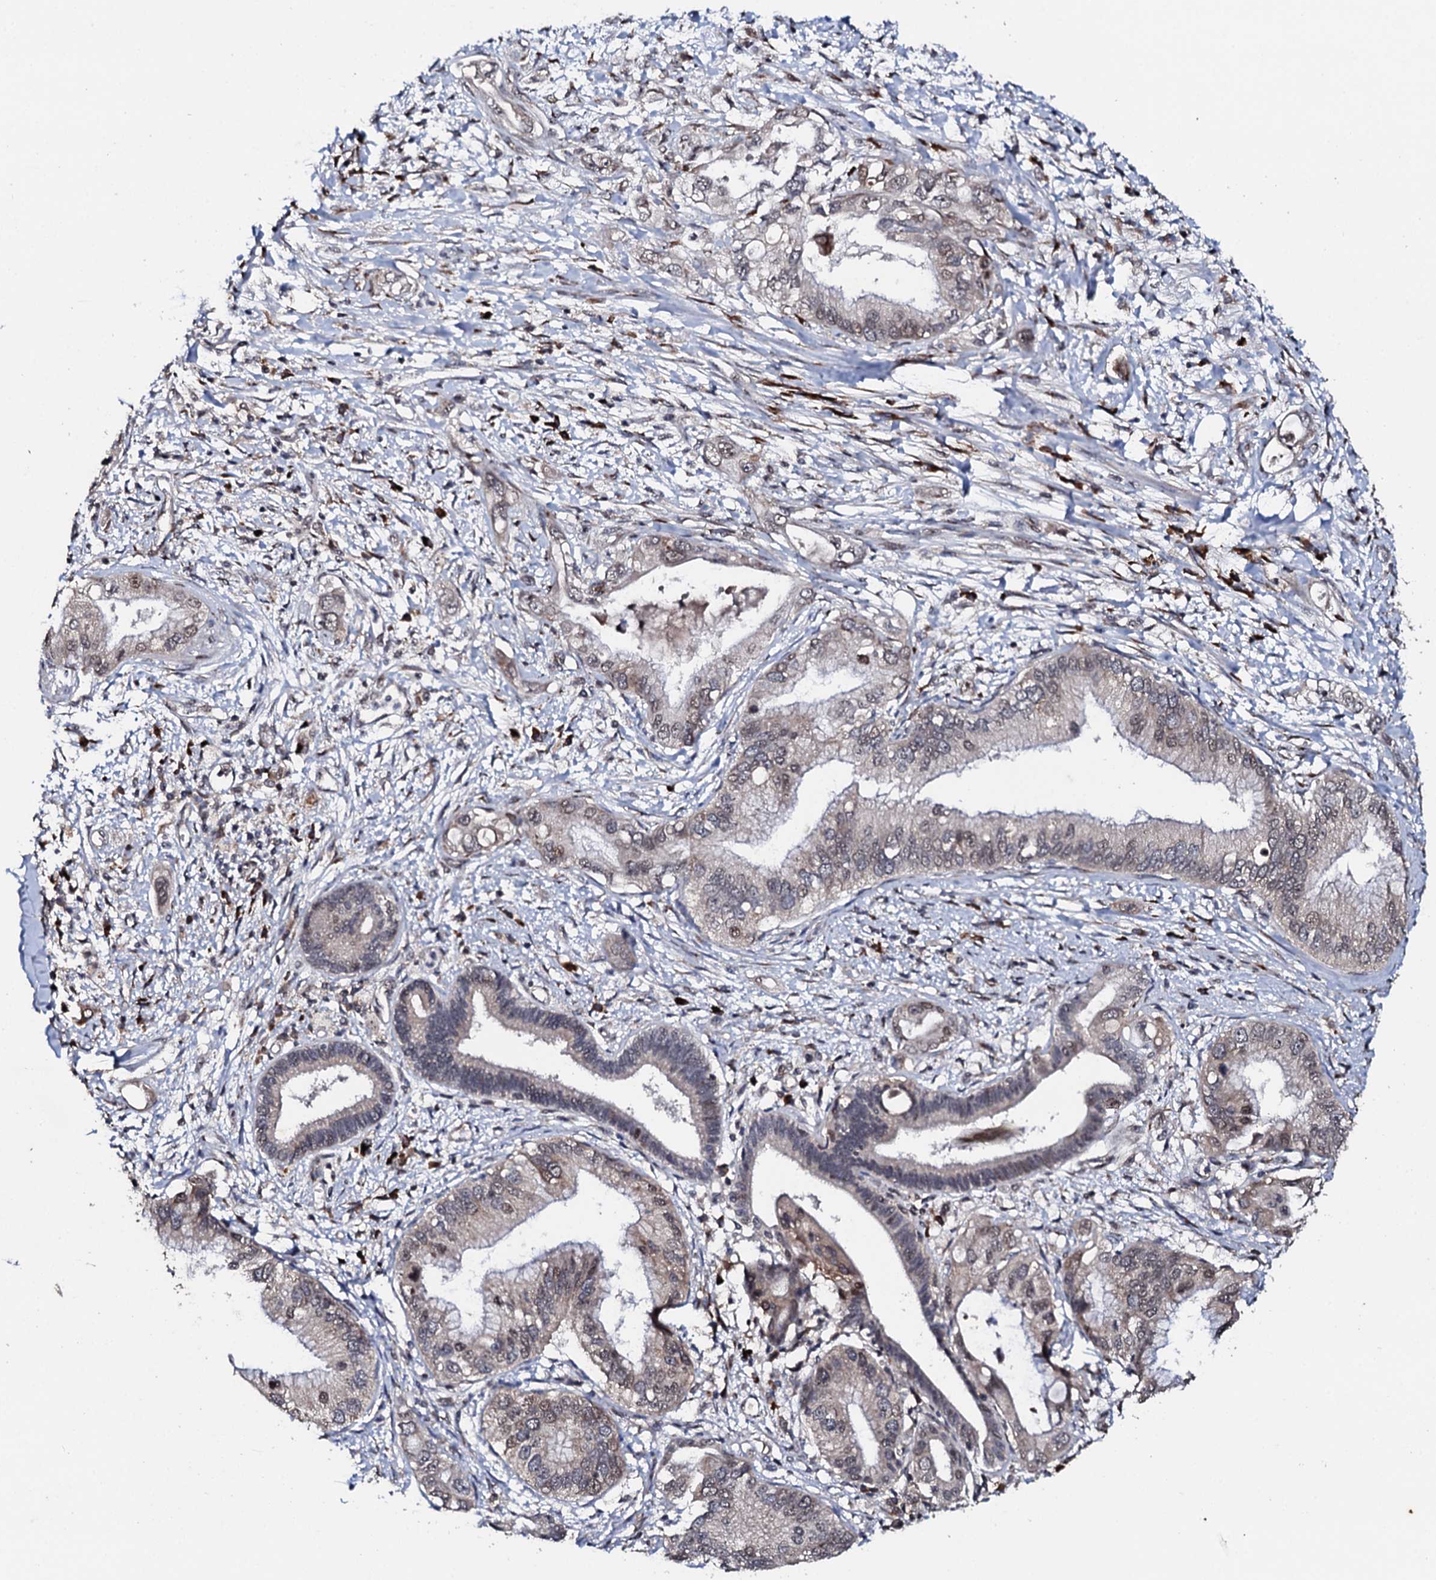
{"staining": {"intensity": "weak", "quantity": "<25%", "location": "nuclear"}, "tissue": "pancreatic cancer", "cell_type": "Tumor cells", "image_type": "cancer", "snomed": [{"axis": "morphology", "description": "Inflammation, NOS"}, {"axis": "morphology", "description": "Adenocarcinoma, NOS"}, {"axis": "topography", "description": "Pancreas"}], "caption": "Immunohistochemical staining of pancreatic adenocarcinoma shows no significant staining in tumor cells.", "gene": "FAM111A", "patient": {"sex": "female", "age": 56}}